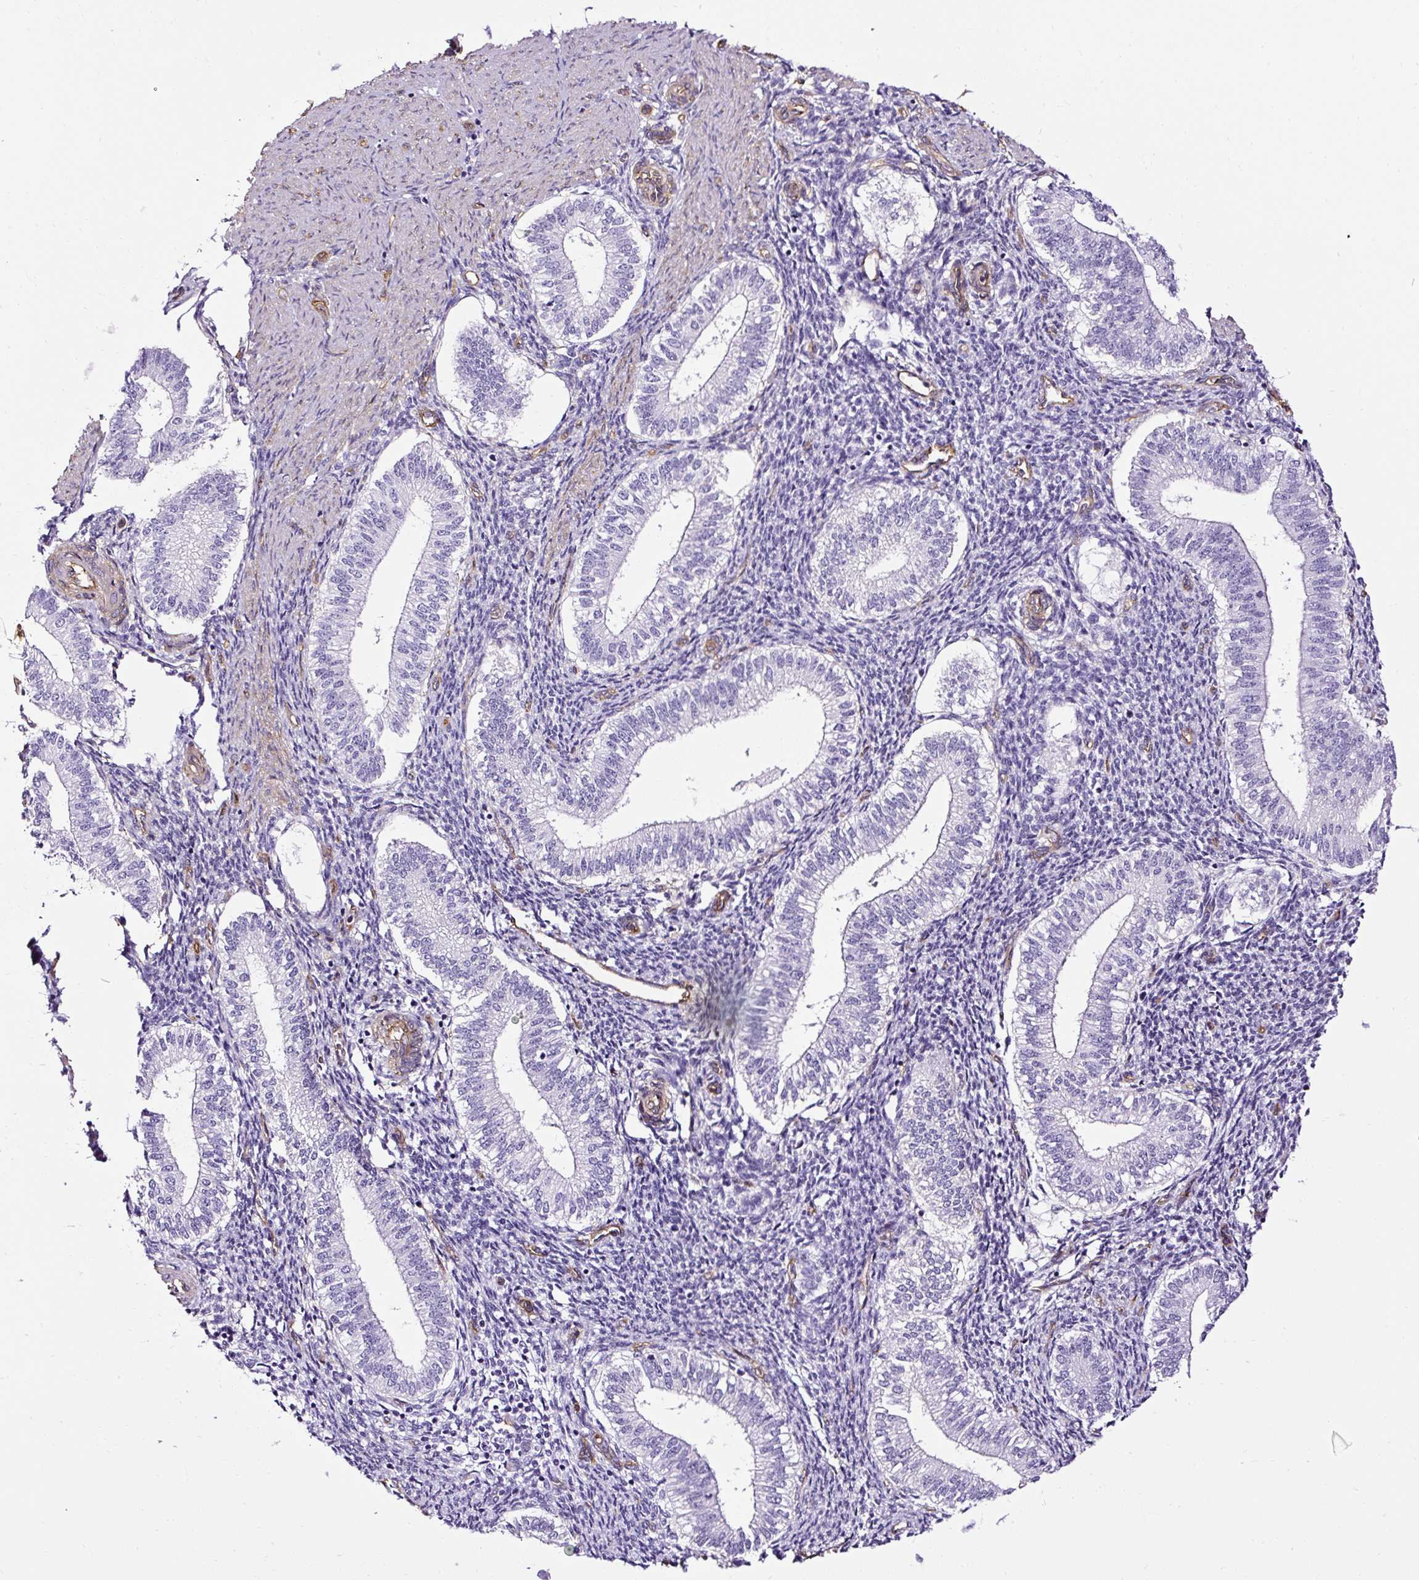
{"staining": {"intensity": "negative", "quantity": "none", "location": "none"}, "tissue": "endometrium", "cell_type": "Cells in endometrial stroma", "image_type": "normal", "snomed": [{"axis": "morphology", "description": "Normal tissue, NOS"}, {"axis": "topography", "description": "Endometrium"}], "caption": "This is an immunohistochemistry photomicrograph of unremarkable human endometrium. There is no positivity in cells in endometrial stroma.", "gene": "SLC7A8", "patient": {"sex": "female", "age": 25}}